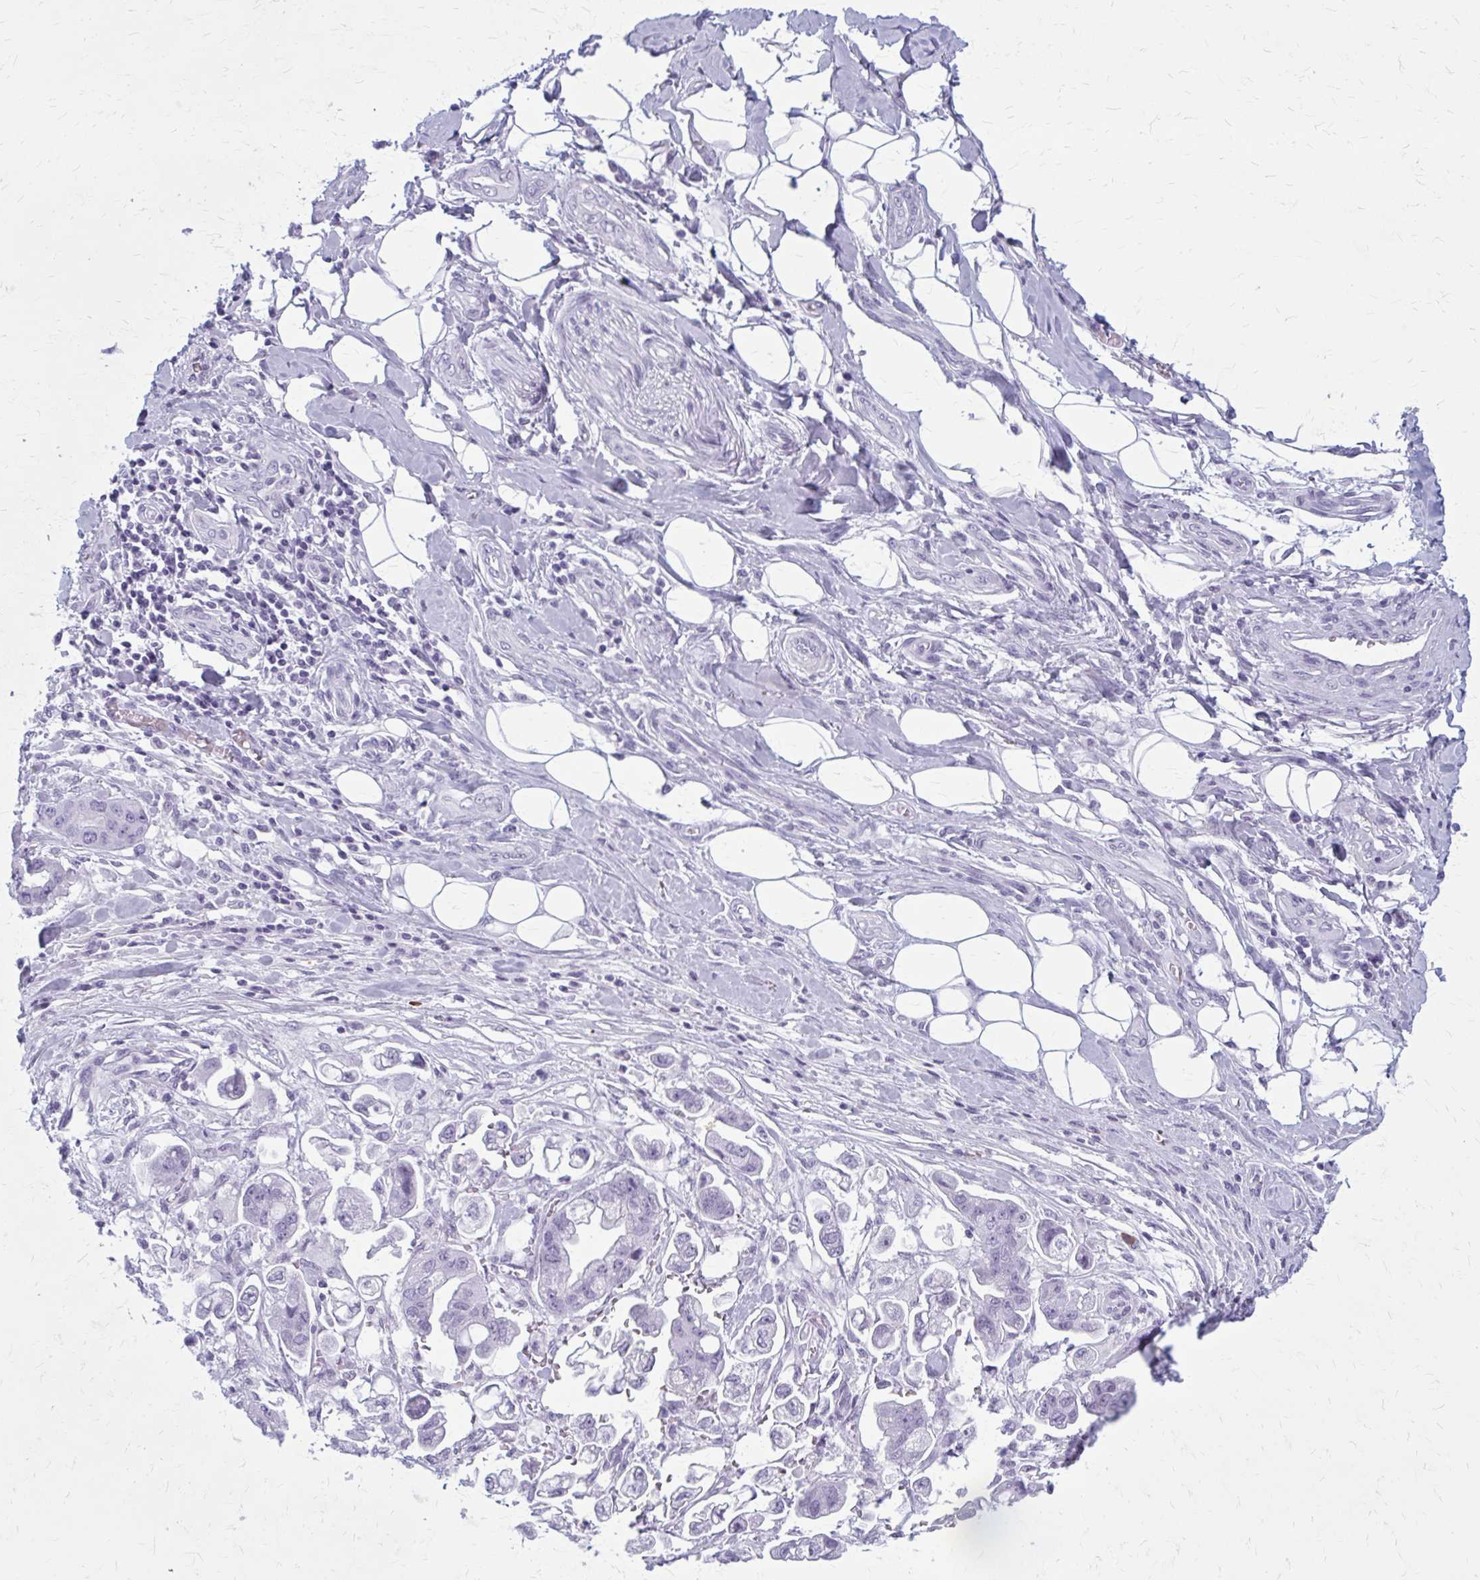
{"staining": {"intensity": "negative", "quantity": "none", "location": "none"}, "tissue": "stomach cancer", "cell_type": "Tumor cells", "image_type": "cancer", "snomed": [{"axis": "morphology", "description": "Adenocarcinoma, NOS"}, {"axis": "topography", "description": "Stomach"}], "caption": "The immunohistochemistry image has no significant positivity in tumor cells of adenocarcinoma (stomach) tissue. (Brightfield microscopy of DAB immunohistochemistry (IHC) at high magnification).", "gene": "ZDHHC7", "patient": {"sex": "male", "age": 62}}